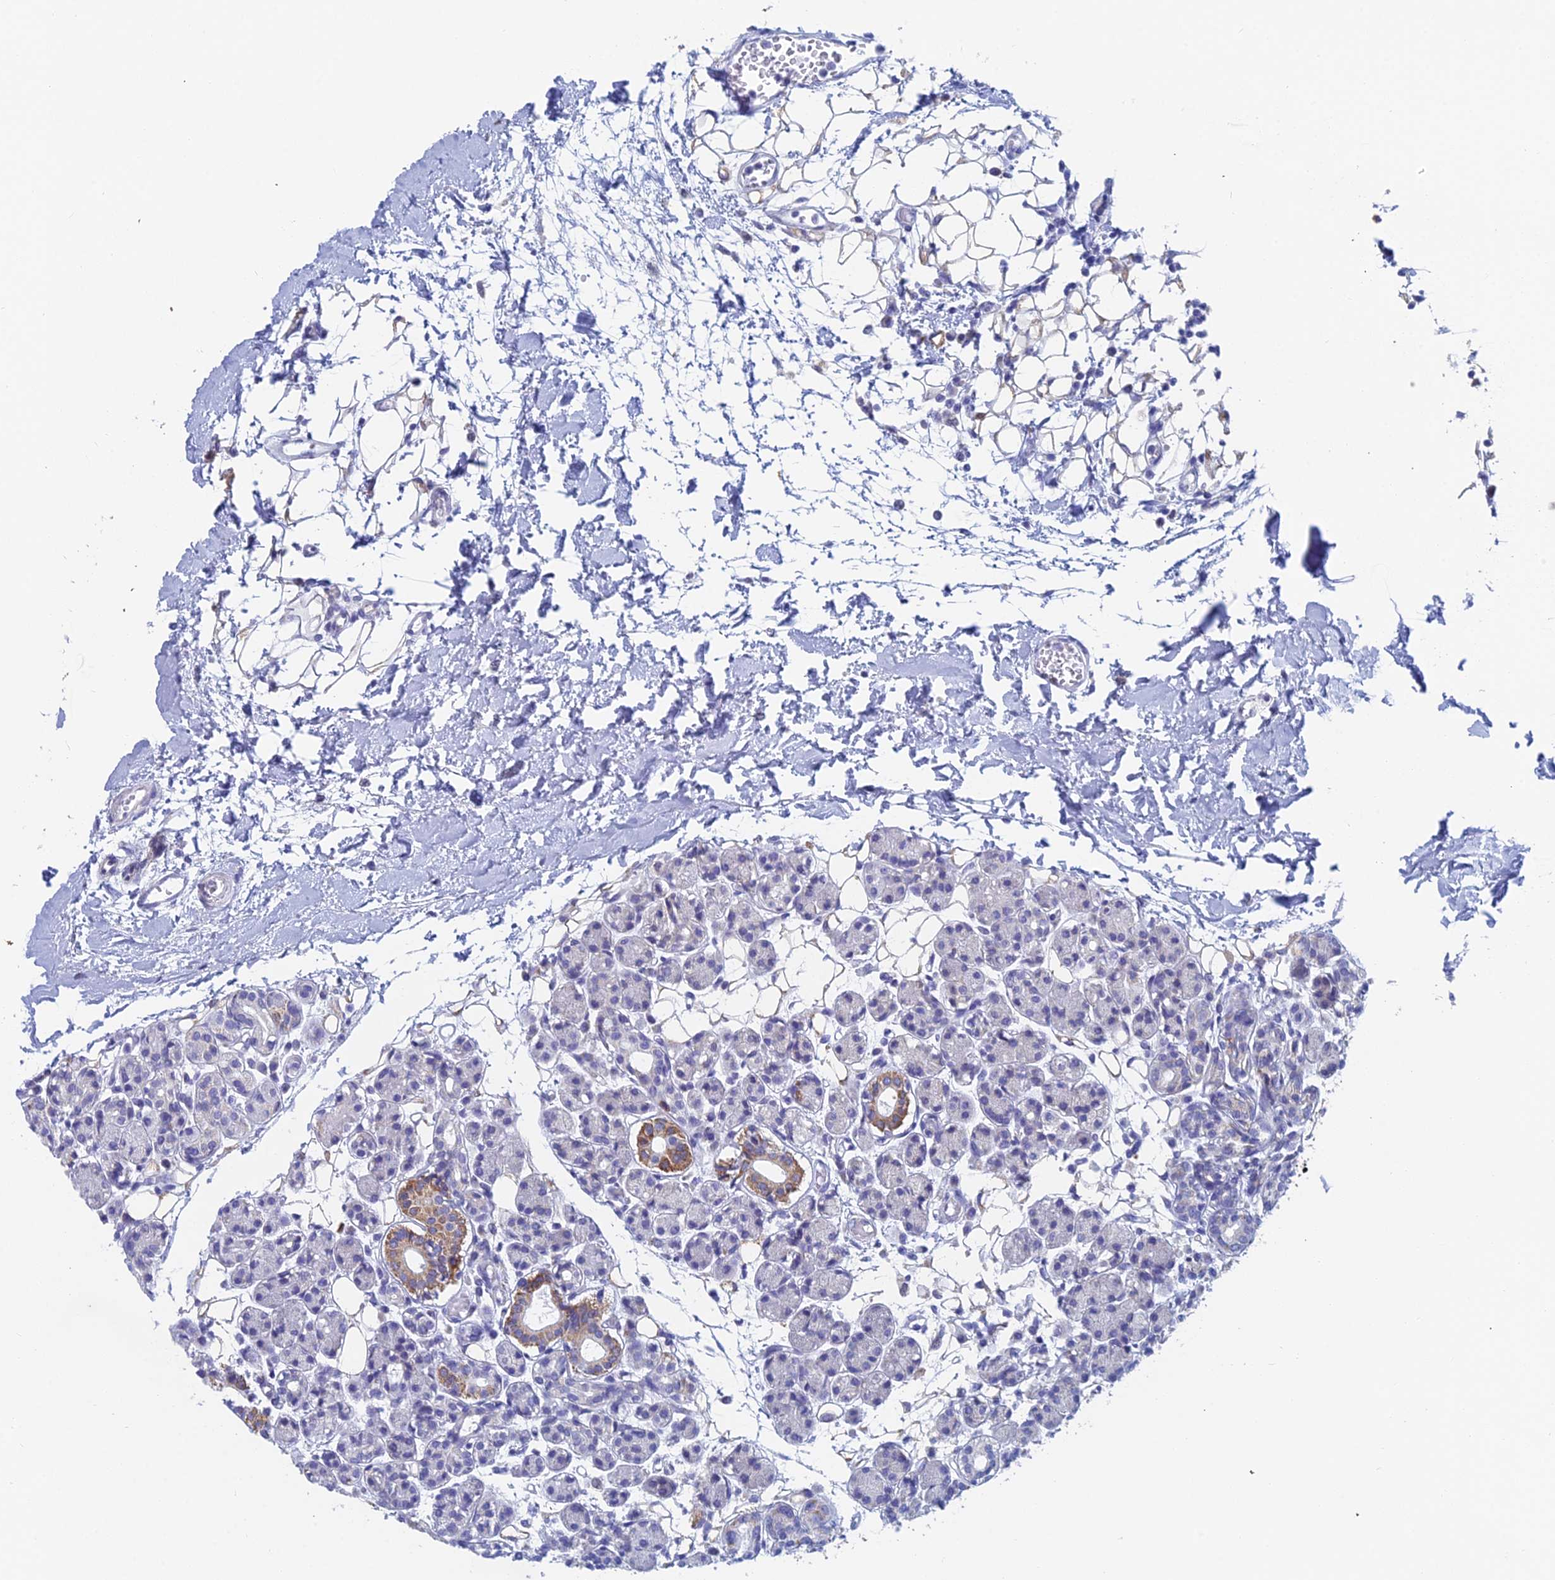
{"staining": {"intensity": "moderate", "quantity": "<25%", "location": "cytoplasmic/membranous"}, "tissue": "head and neck cancer", "cell_type": "Tumor cells", "image_type": "cancer", "snomed": [{"axis": "morphology", "description": "Adenocarcinoma, NOS"}, {"axis": "morphology", "description": "Adenocarcinoma, metastatic, NOS"}, {"axis": "topography", "description": "Head-Neck"}], "caption": "Protein staining of head and neck cancer tissue shows moderate cytoplasmic/membranous positivity in approximately <25% of tumor cells.", "gene": "ACSM1", "patient": {"sex": "male", "age": 75}}